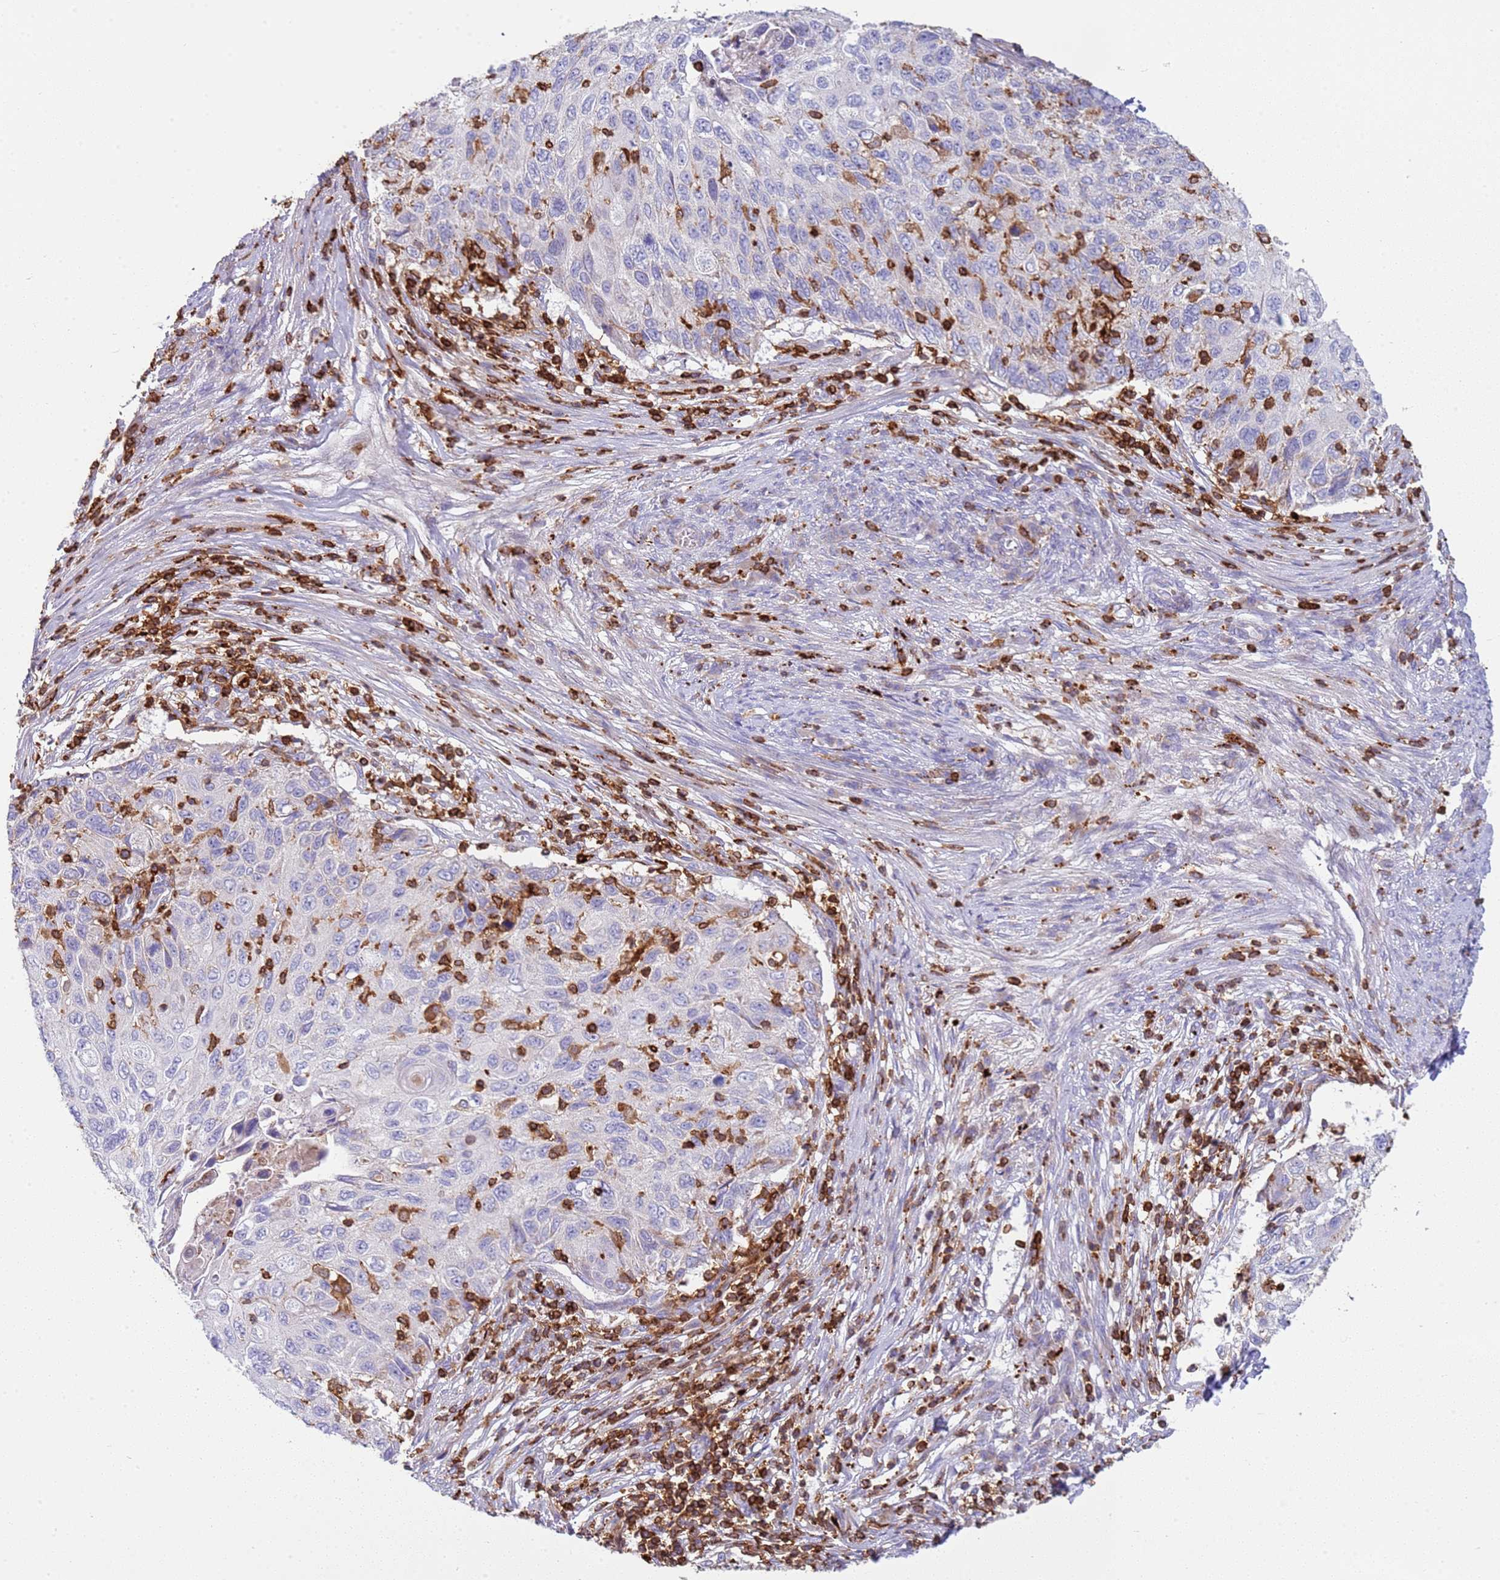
{"staining": {"intensity": "negative", "quantity": "none", "location": "none"}, "tissue": "cervical cancer", "cell_type": "Tumor cells", "image_type": "cancer", "snomed": [{"axis": "morphology", "description": "Squamous cell carcinoma, NOS"}, {"axis": "topography", "description": "Cervix"}], "caption": "Immunohistochemistry photomicrograph of human cervical cancer (squamous cell carcinoma) stained for a protein (brown), which shows no staining in tumor cells.", "gene": "TTPAL", "patient": {"sex": "female", "age": 70}}